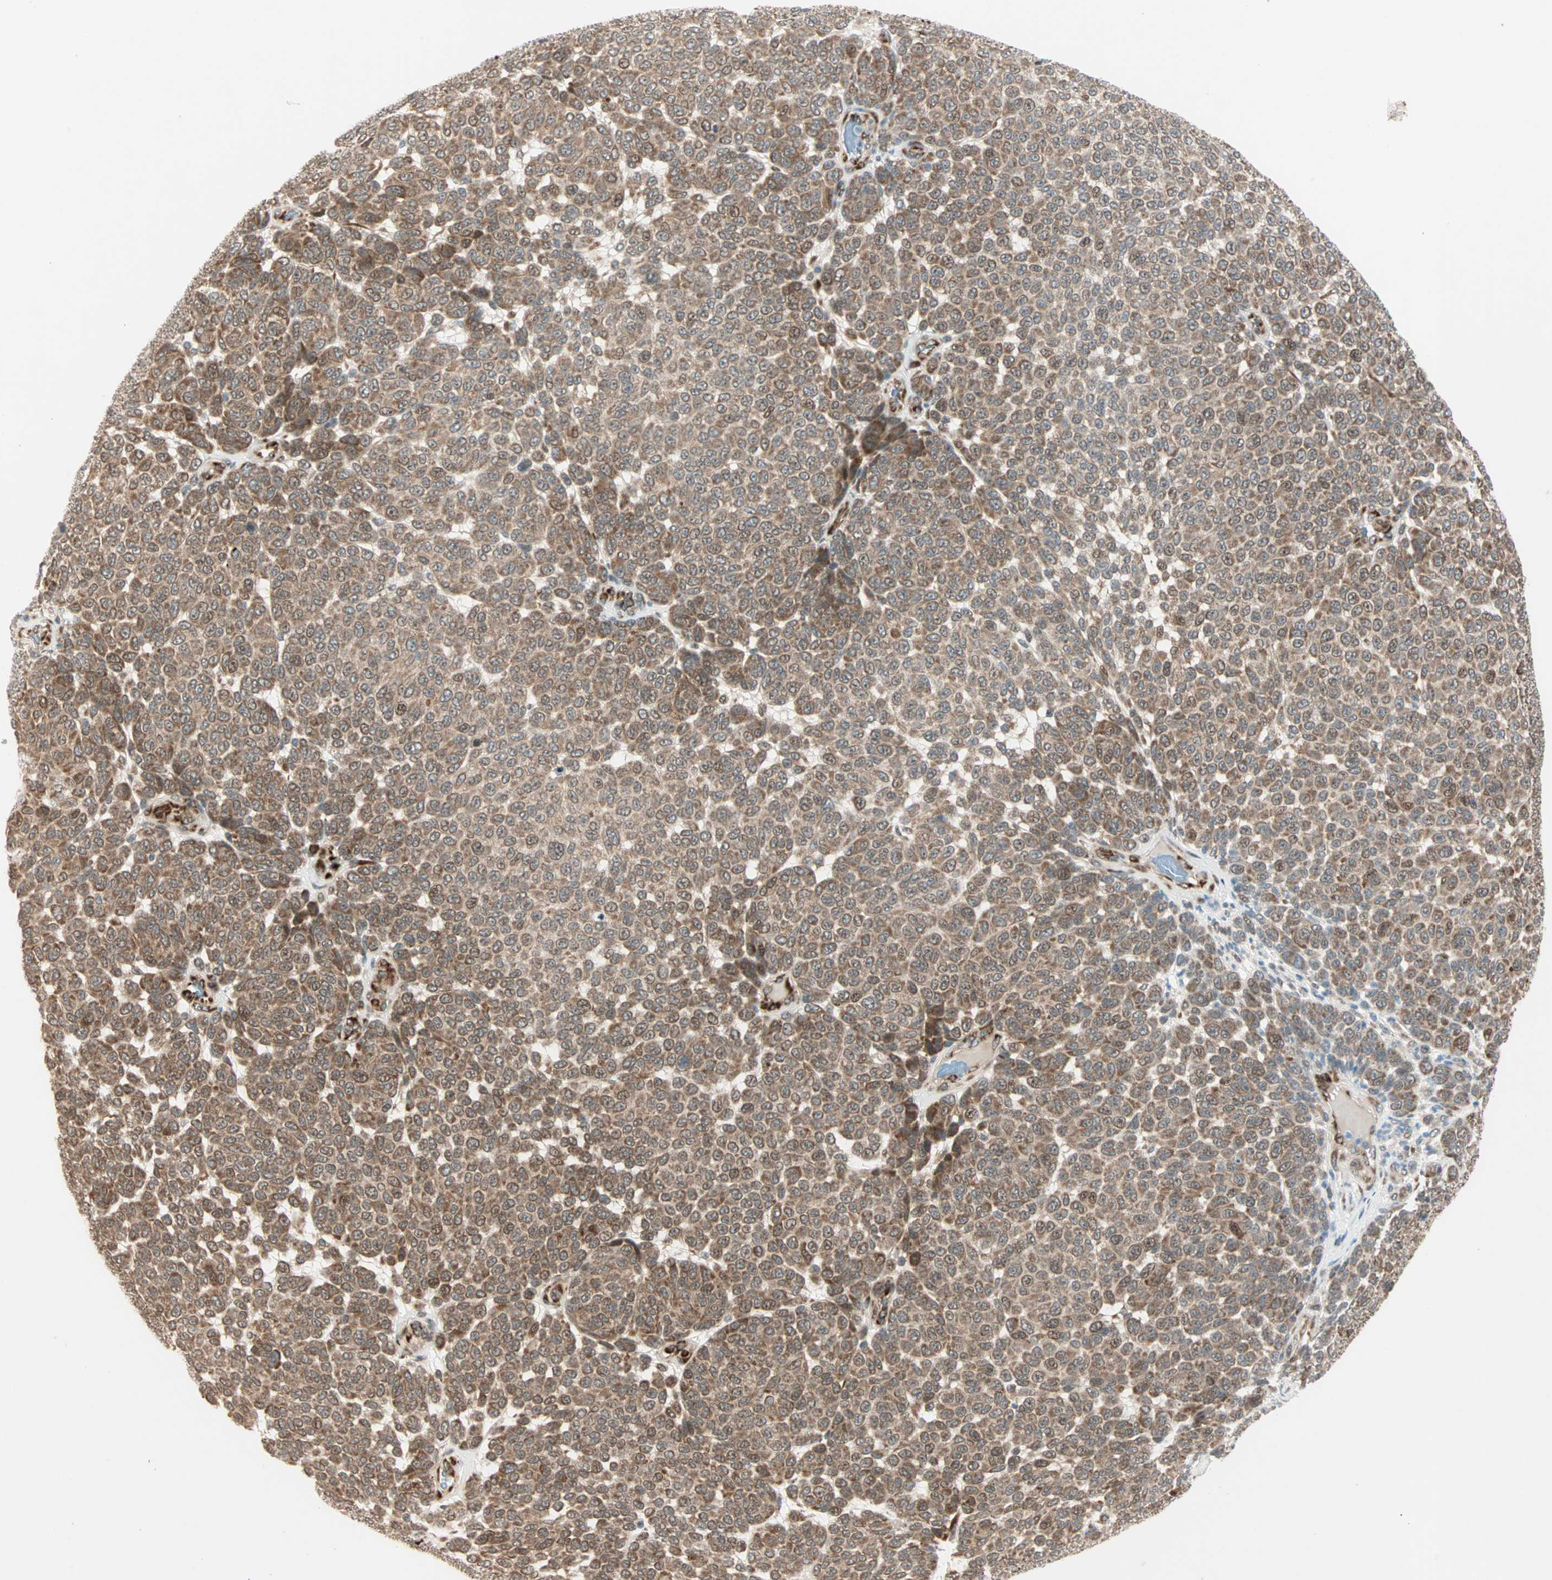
{"staining": {"intensity": "moderate", "quantity": ">75%", "location": "cytoplasmic/membranous,nuclear"}, "tissue": "melanoma", "cell_type": "Tumor cells", "image_type": "cancer", "snomed": [{"axis": "morphology", "description": "Malignant melanoma, NOS"}, {"axis": "topography", "description": "Skin"}], "caption": "Human melanoma stained with a protein marker displays moderate staining in tumor cells.", "gene": "ZNF37A", "patient": {"sex": "male", "age": 59}}